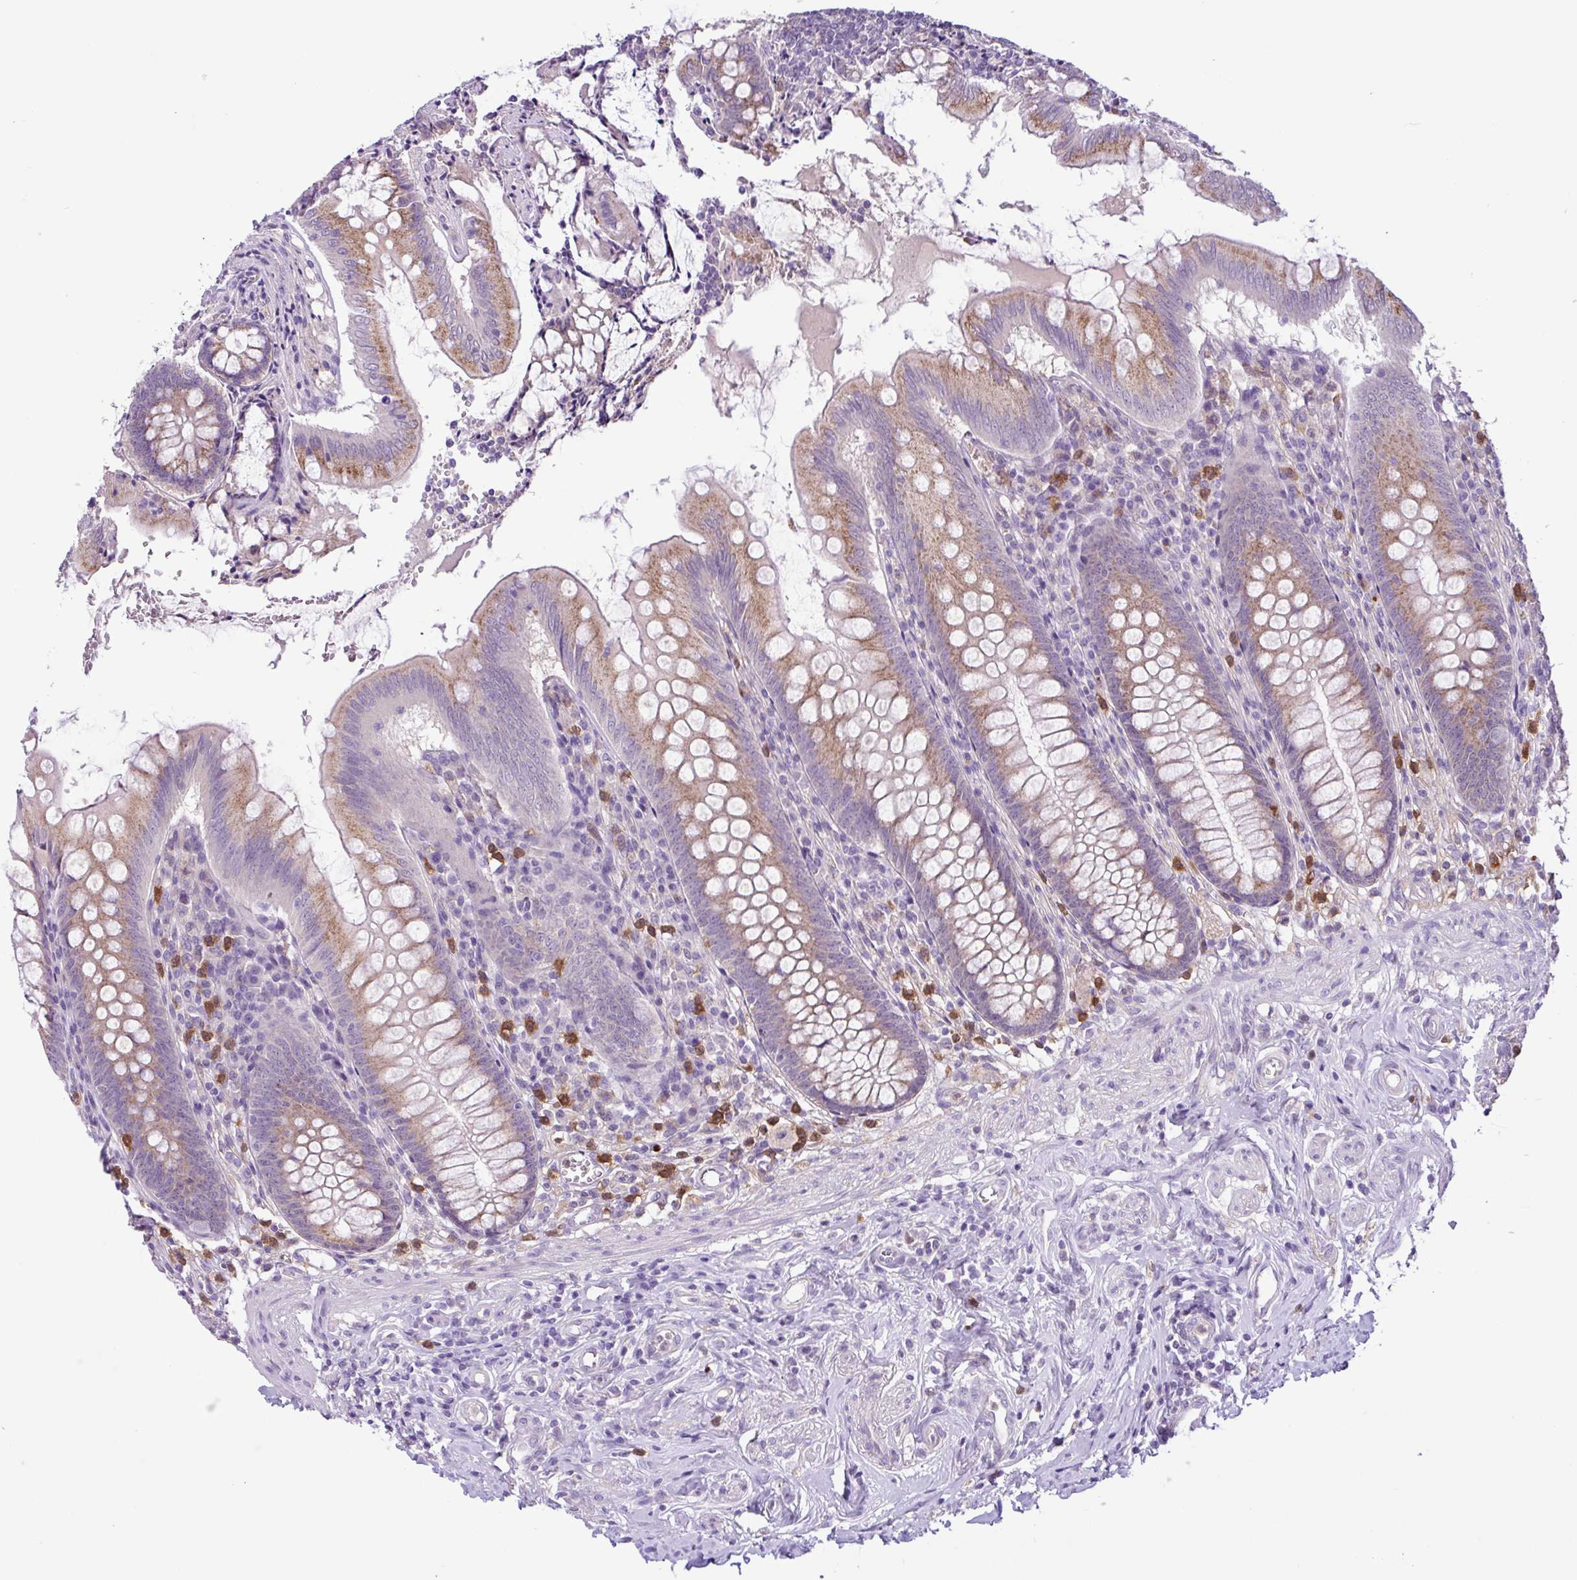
{"staining": {"intensity": "moderate", "quantity": "25%-75%", "location": "cytoplasmic/membranous"}, "tissue": "appendix", "cell_type": "Glandular cells", "image_type": "normal", "snomed": [{"axis": "morphology", "description": "Normal tissue, NOS"}, {"axis": "topography", "description": "Appendix"}], "caption": "Protein expression analysis of unremarkable appendix displays moderate cytoplasmic/membranous expression in approximately 25%-75% of glandular cells. The staining was performed using DAB to visualize the protein expression in brown, while the nuclei were stained in blue with hematoxylin (Magnification: 20x).", "gene": "TONSL", "patient": {"sex": "female", "age": 51}}